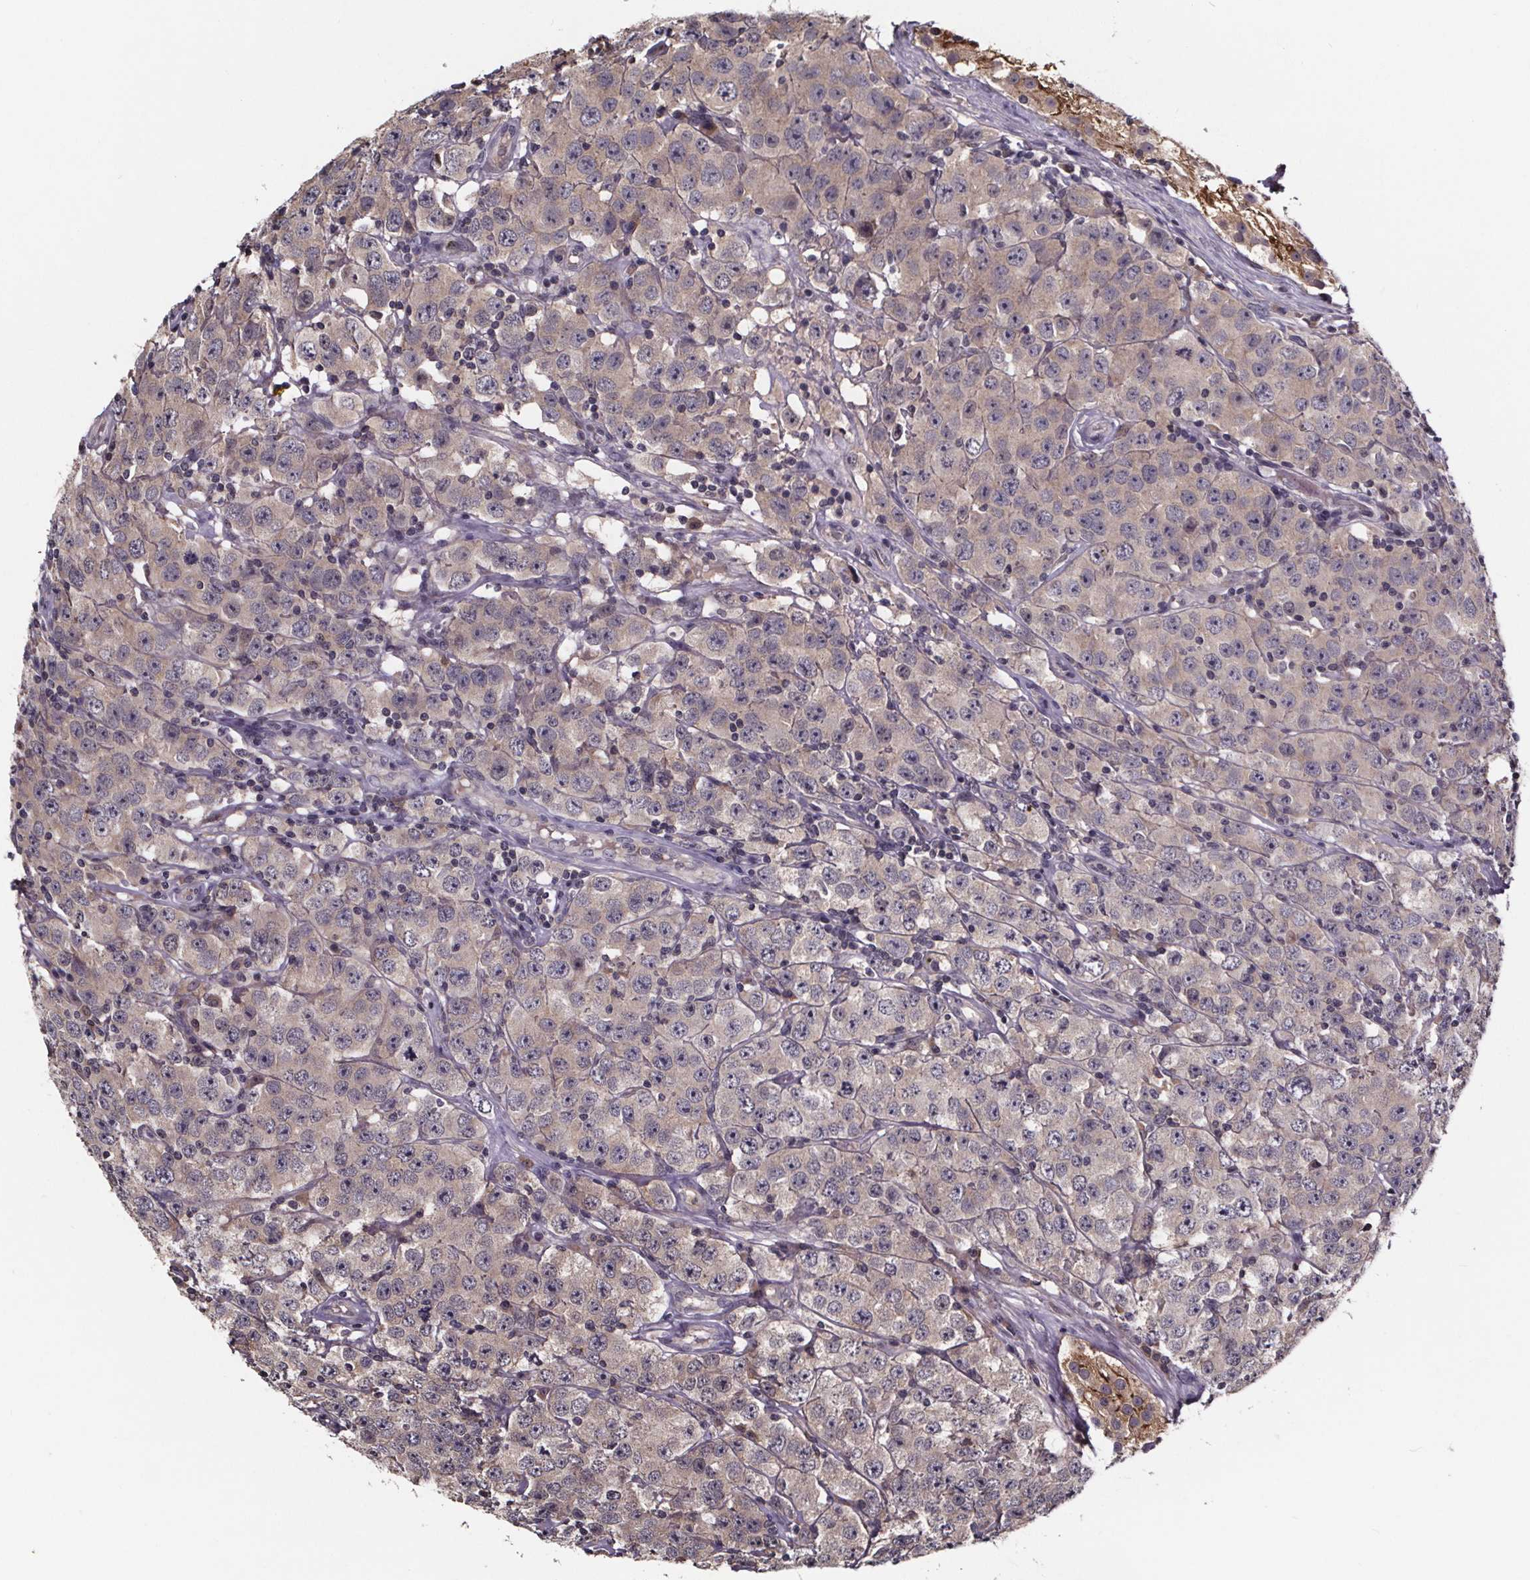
{"staining": {"intensity": "weak", "quantity": "25%-75%", "location": "cytoplasmic/membranous"}, "tissue": "testis cancer", "cell_type": "Tumor cells", "image_type": "cancer", "snomed": [{"axis": "morphology", "description": "Seminoma, NOS"}, {"axis": "topography", "description": "Testis"}], "caption": "Immunohistochemistry (IHC) histopathology image of neoplastic tissue: testis cancer (seminoma) stained using IHC exhibits low levels of weak protein expression localized specifically in the cytoplasmic/membranous of tumor cells, appearing as a cytoplasmic/membranous brown color.", "gene": "SMIM1", "patient": {"sex": "male", "age": 52}}